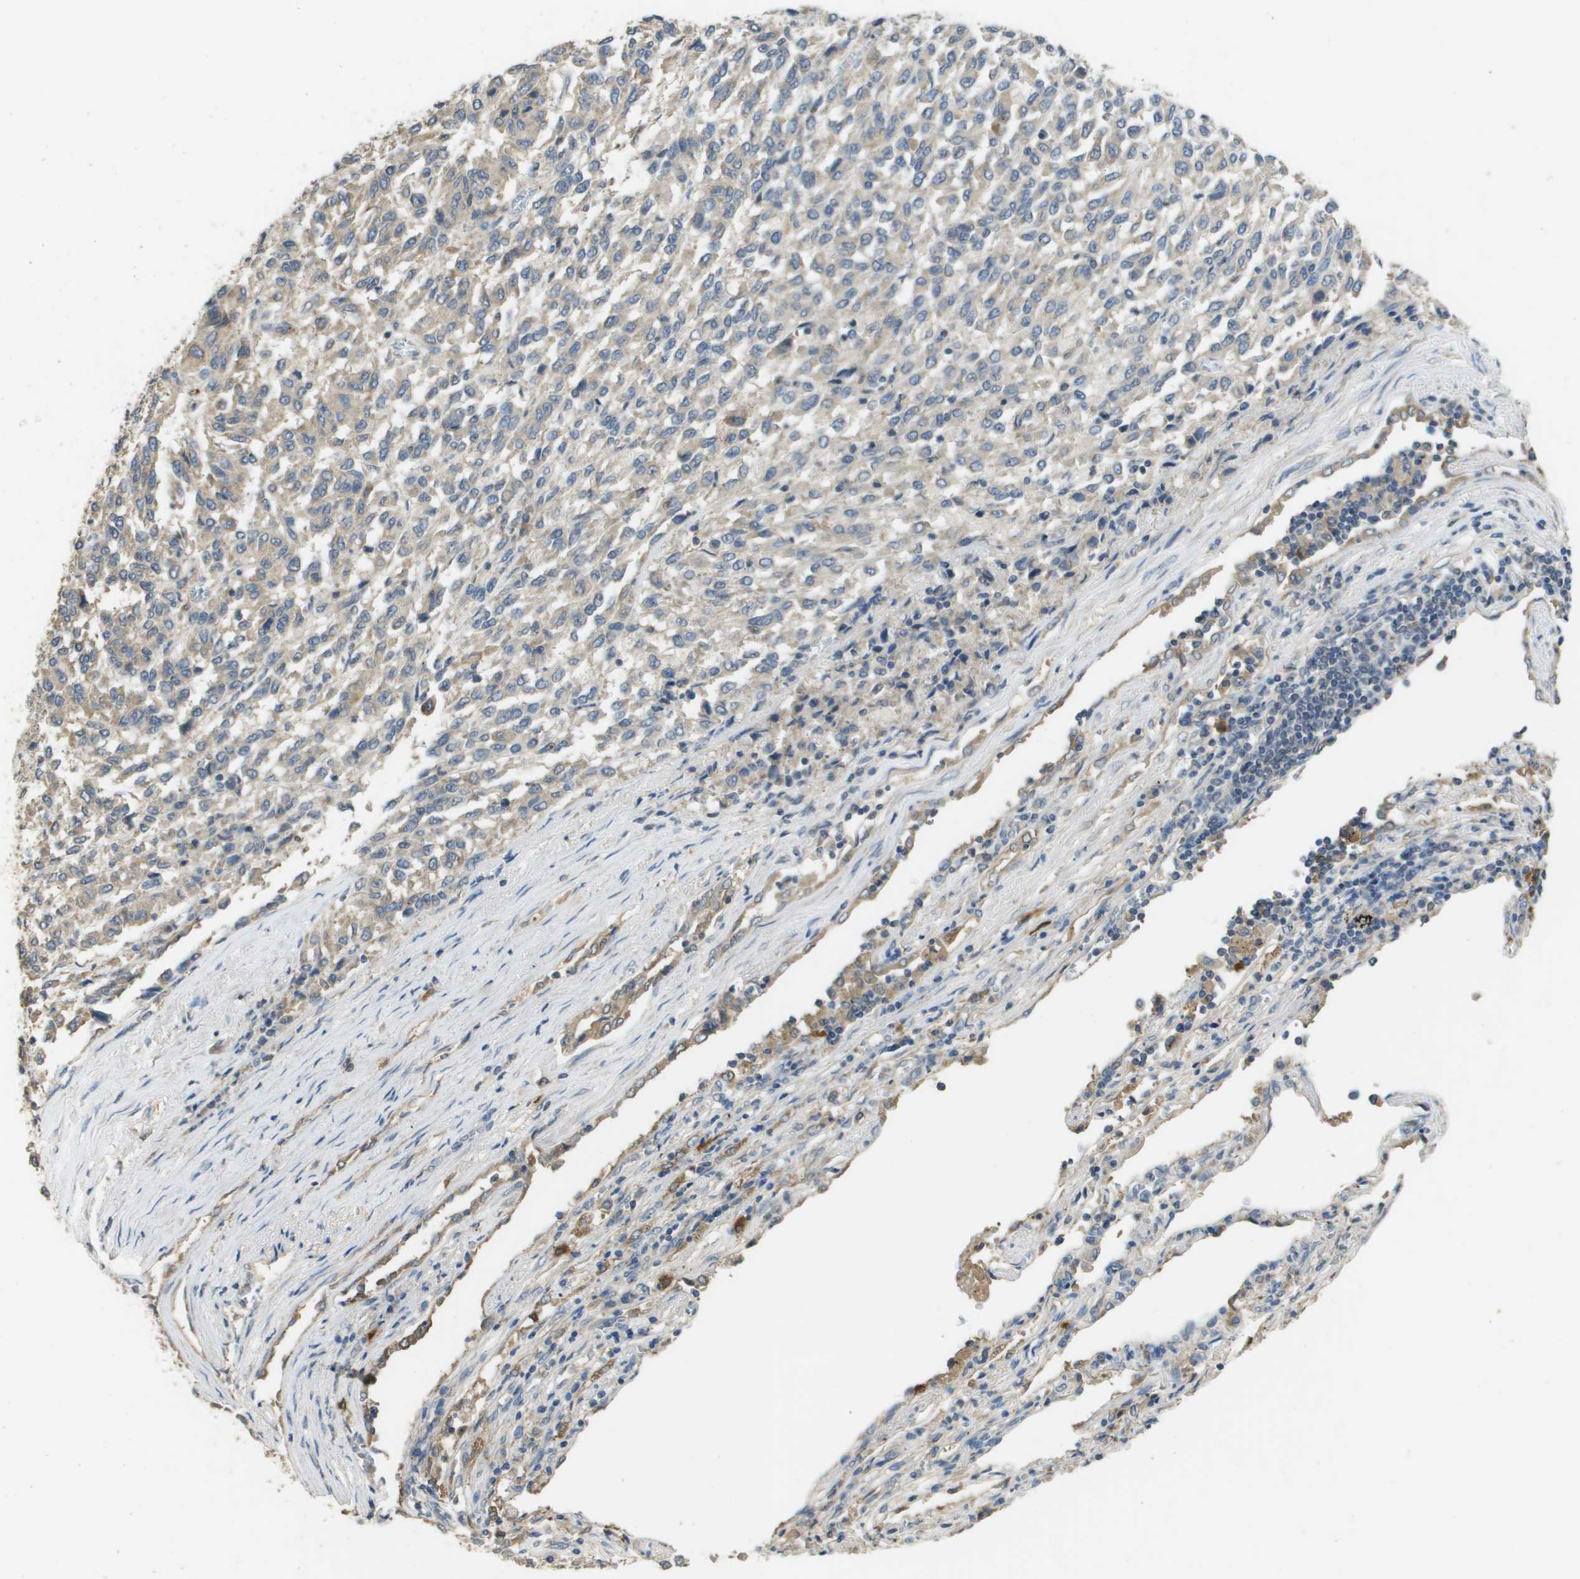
{"staining": {"intensity": "weak", "quantity": "25%-75%", "location": "cytoplasmic/membranous"}, "tissue": "melanoma", "cell_type": "Tumor cells", "image_type": "cancer", "snomed": [{"axis": "morphology", "description": "Malignant melanoma, Metastatic site"}, {"axis": "topography", "description": "Lung"}], "caption": "High-magnification brightfield microscopy of melanoma stained with DAB (3,3'-diaminobenzidine) (brown) and counterstained with hematoxylin (blue). tumor cells exhibit weak cytoplasmic/membranous staining is identified in about25%-75% of cells.", "gene": "RAB27B", "patient": {"sex": "male", "age": 64}}